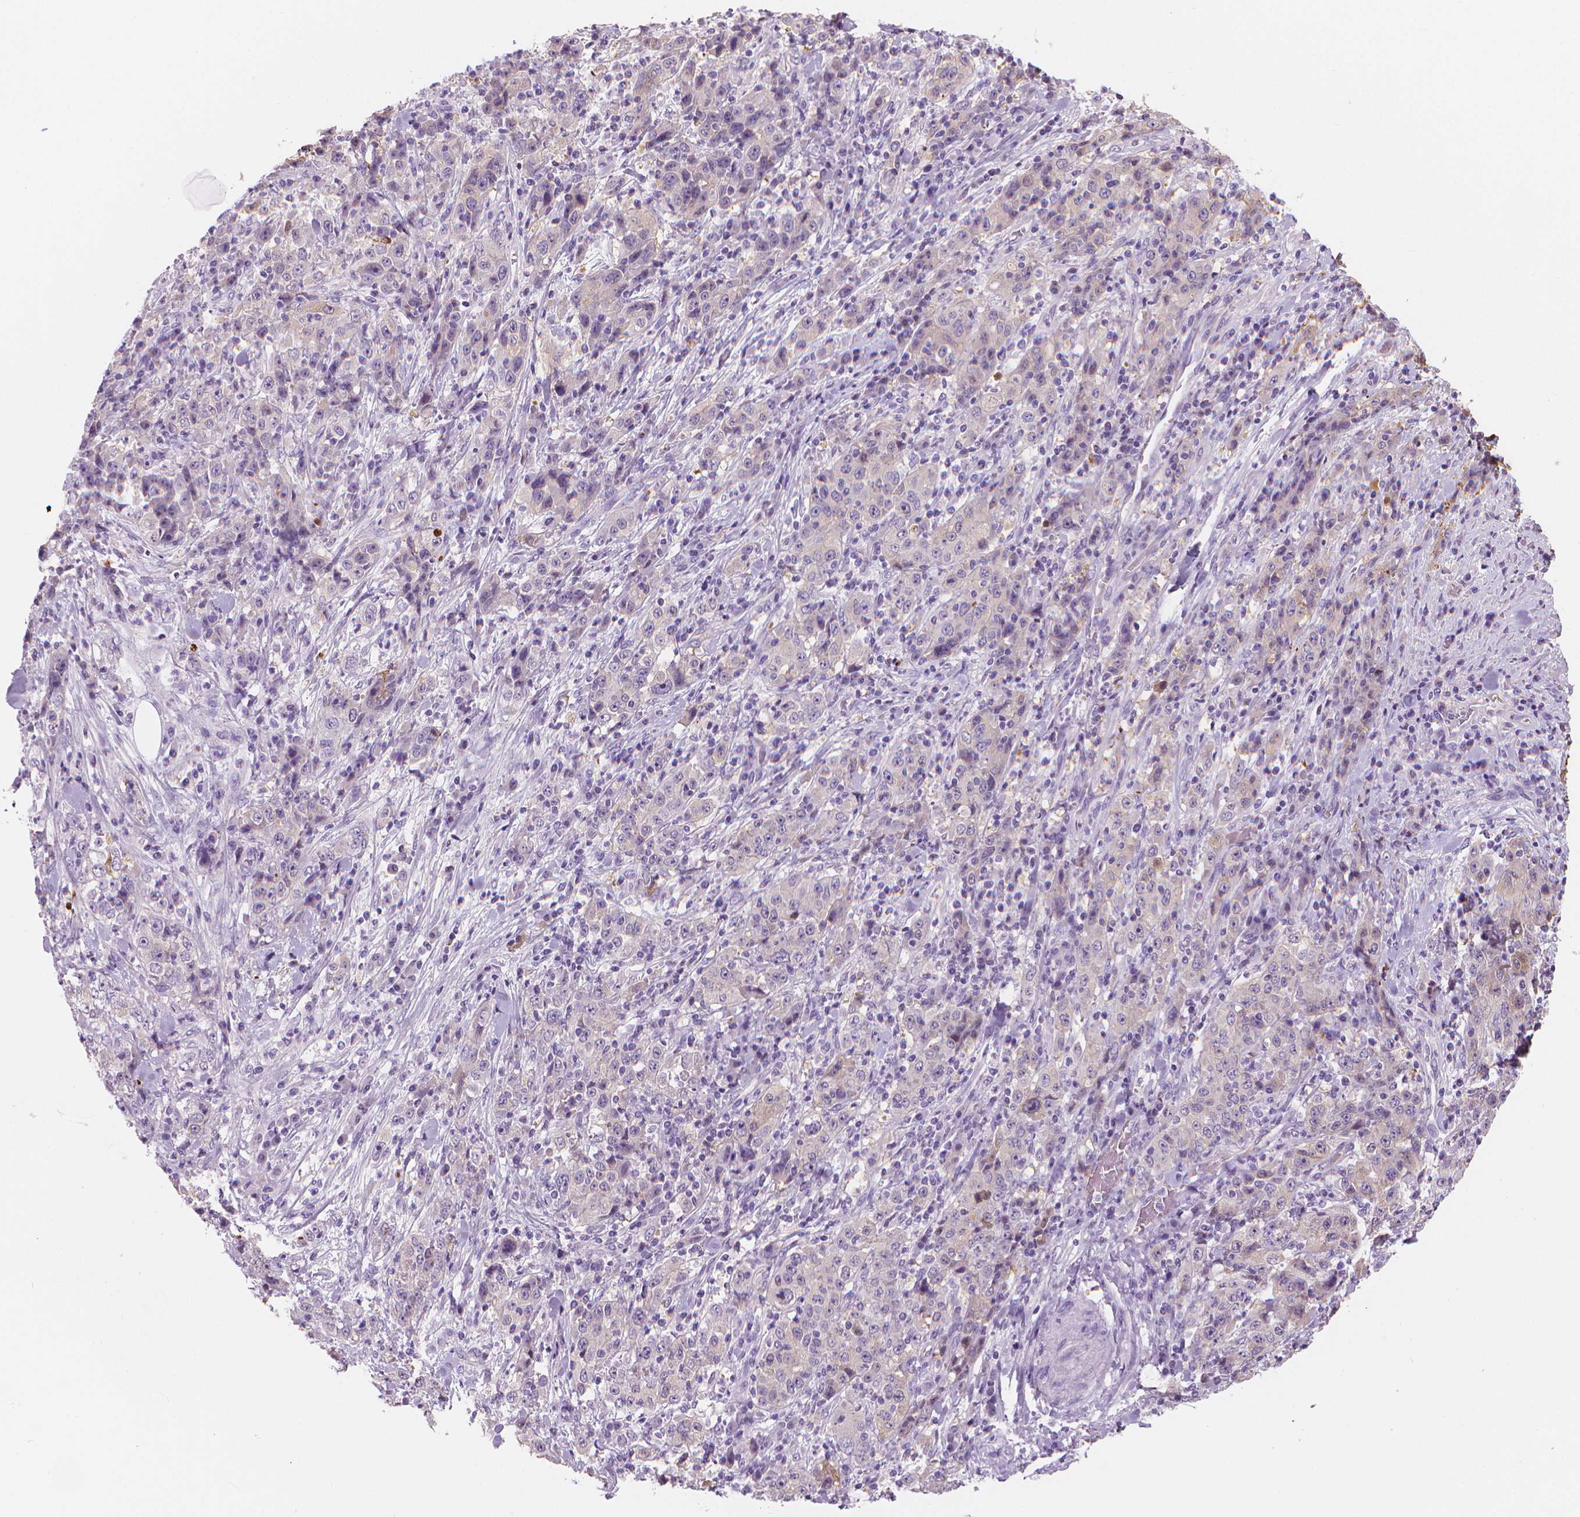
{"staining": {"intensity": "negative", "quantity": "none", "location": "none"}, "tissue": "stomach cancer", "cell_type": "Tumor cells", "image_type": "cancer", "snomed": [{"axis": "morphology", "description": "Normal tissue, NOS"}, {"axis": "morphology", "description": "Adenocarcinoma, NOS"}, {"axis": "topography", "description": "Stomach, upper"}, {"axis": "topography", "description": "Stomach"}], "caption": "There is no significant staining in tumor cells of adenocarcinoma (stomach).", "gene": "APOA4", "patient": {"sex": "male", "age": 59}}